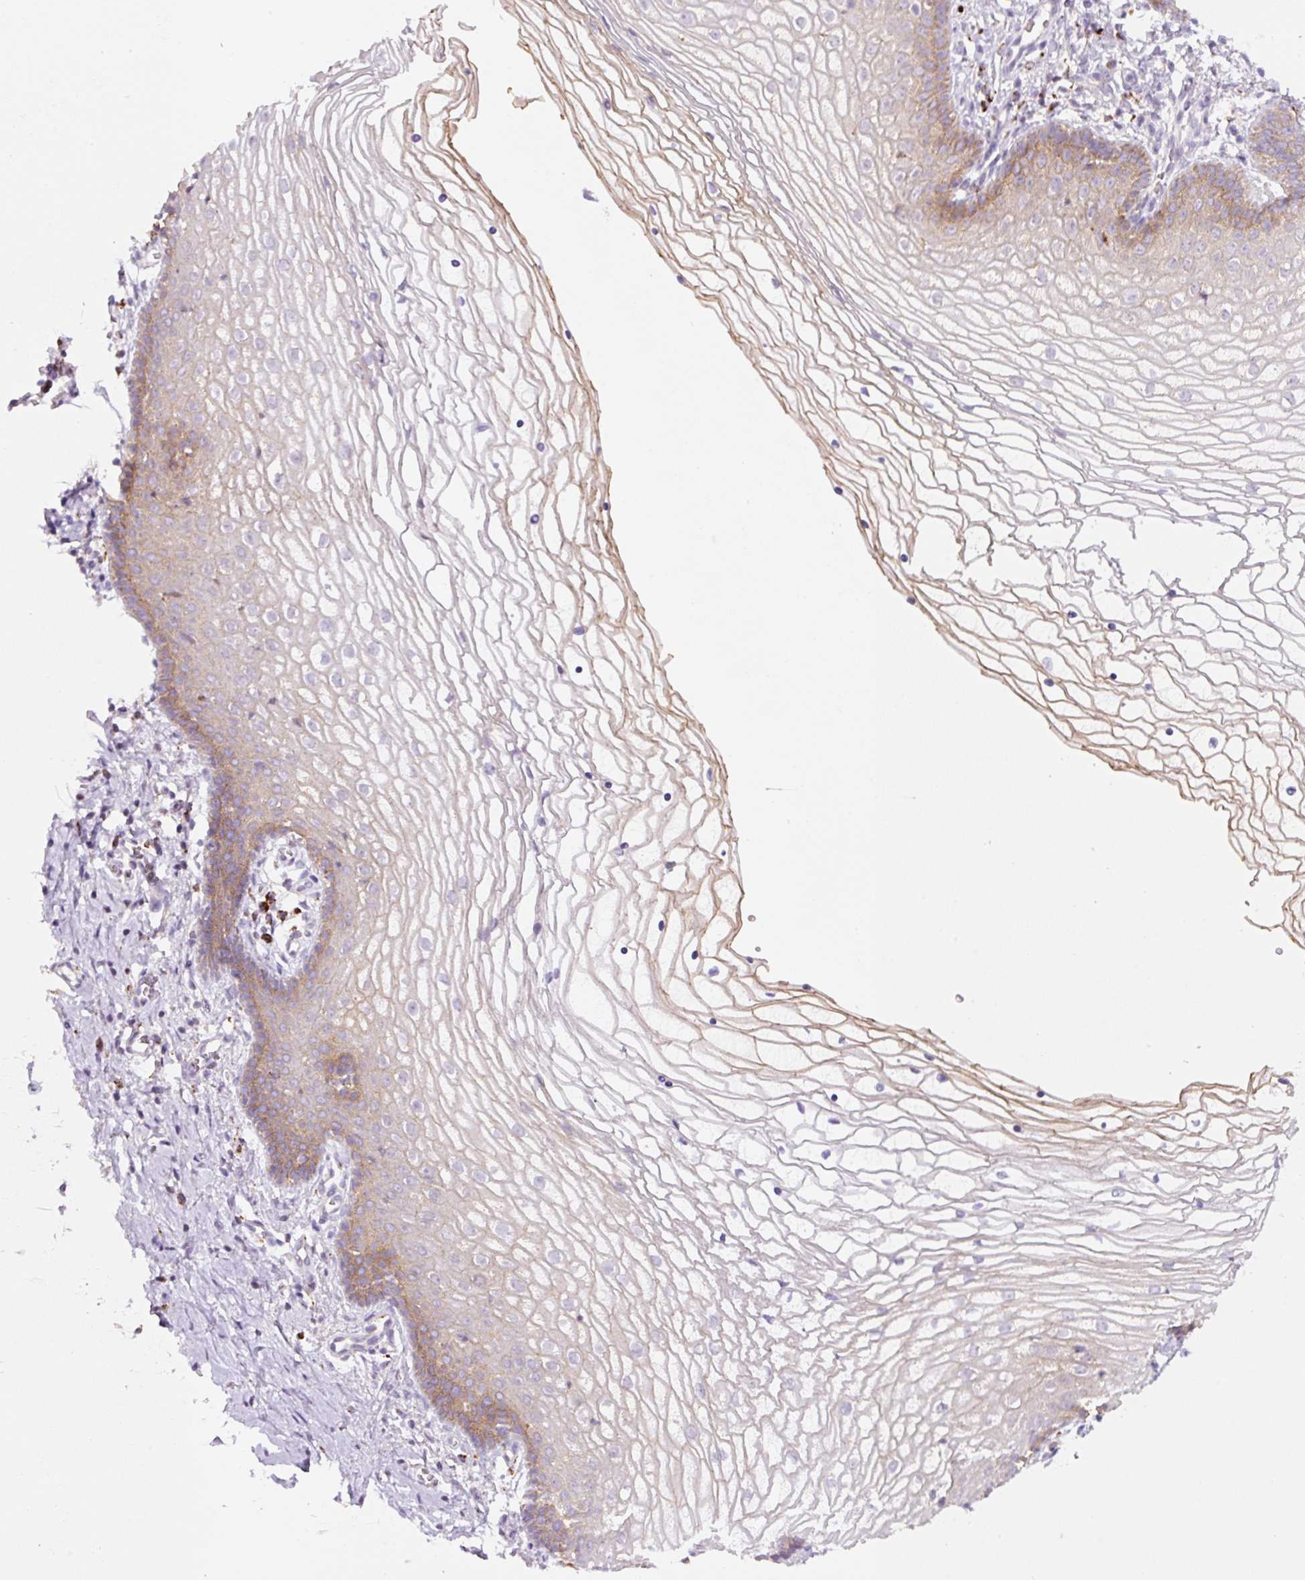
{"staining": {"intensity": "moderate", "quantity": "<25%", "location": "cytoplasmic/membranous"}, "tissue": "vagina", "cell_type": "Squamous epithelial cells", "image_type": "normal", "snomed": [{"axis": "morphology", "description": "Normal tissue, NOS"}, {"axis": "topography", "description": "Vagina"}], "caption": "Moderate cytoplasmic/membranous positivity for a protein is identified in about <25% of squamous epithelial cells of normal vagina using immunohistochemistry.", "gene": "PCK2", "patient": {"sex": "female", "age": 56}}